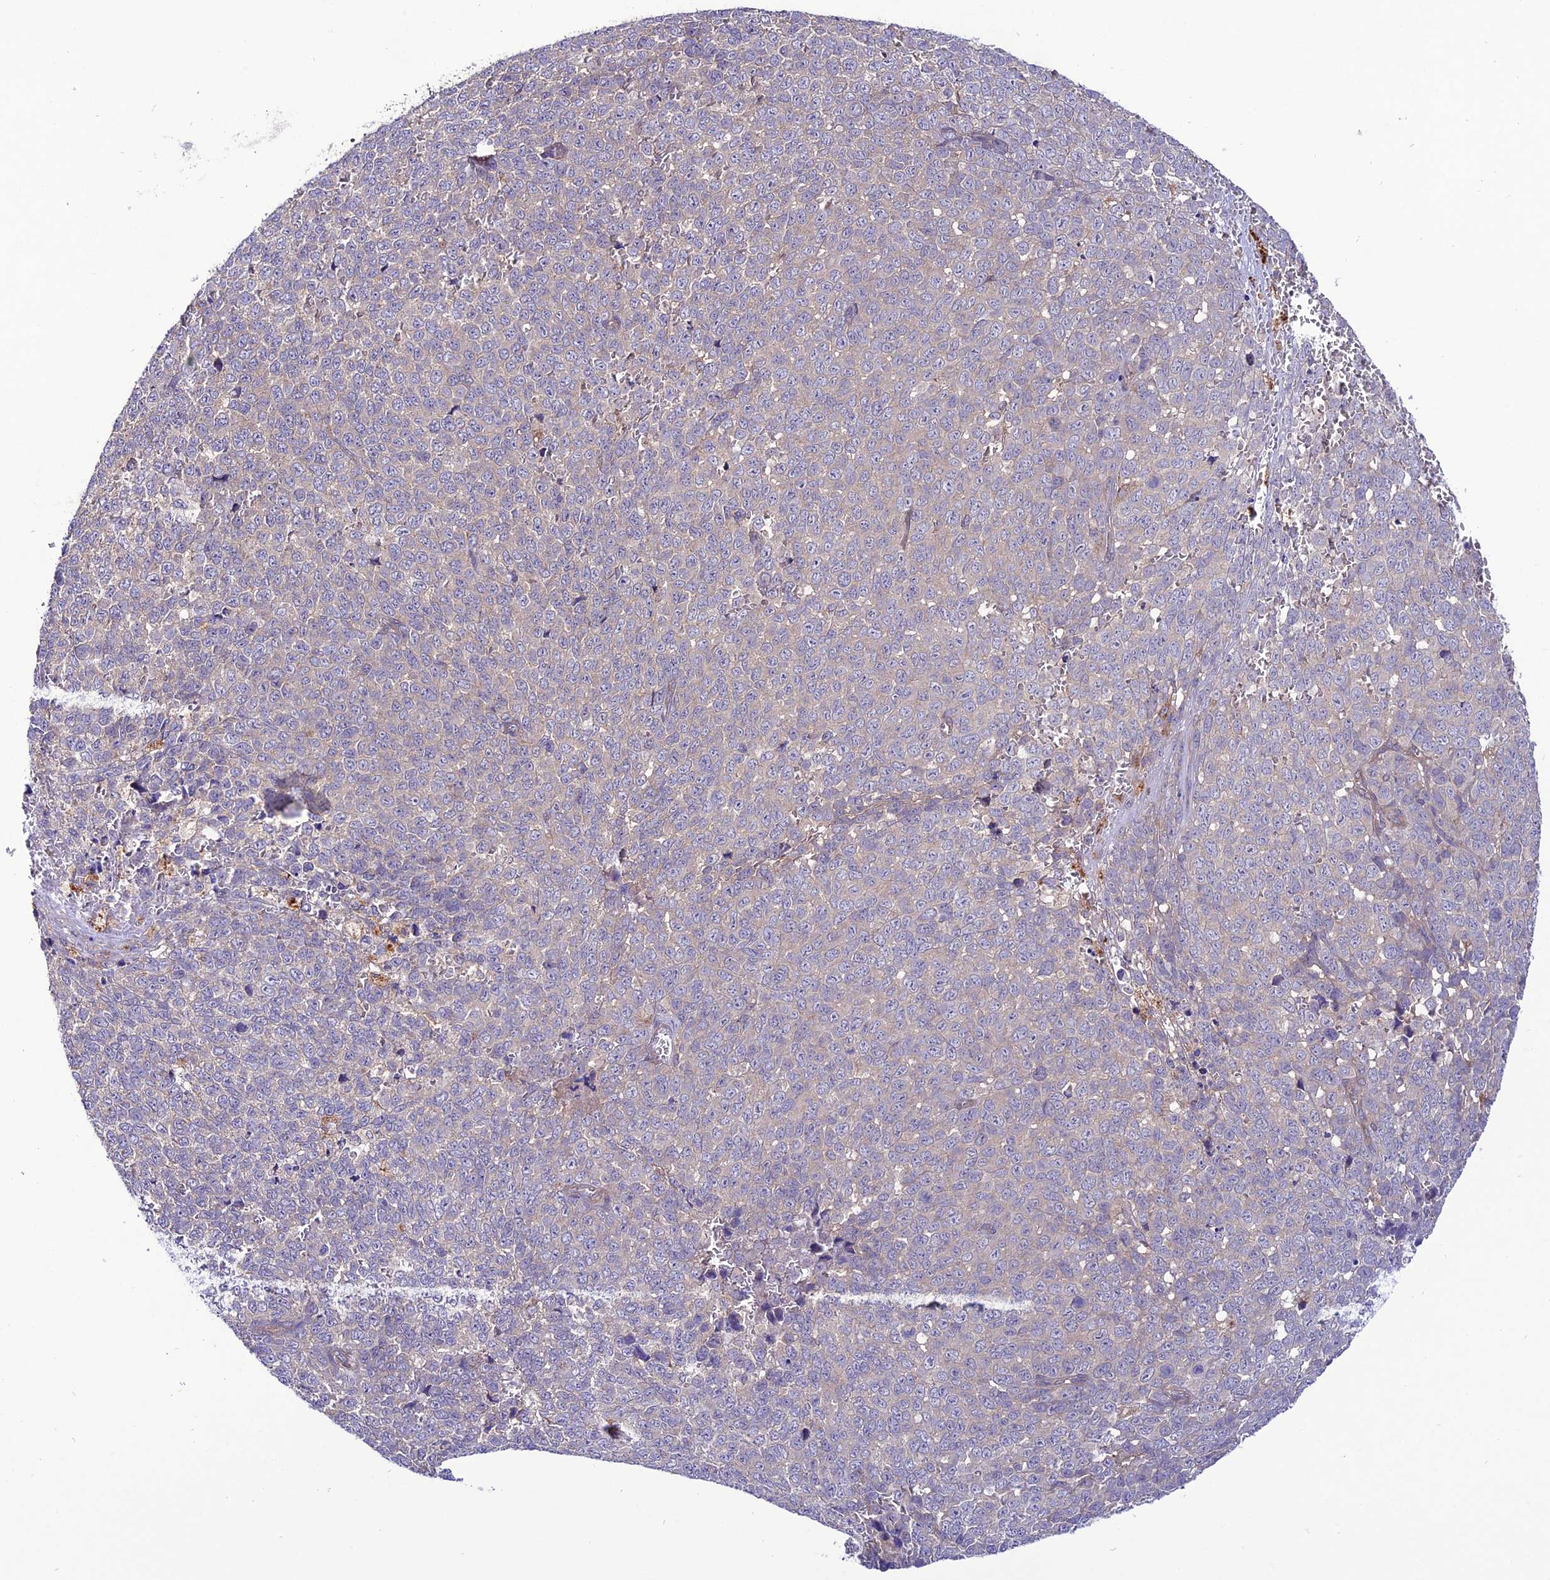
{"staining": {"intensity": "negative", "quantity": "none", "location": "none"}, "tissue": "melanoma", "cell_type": "Tumor cells", "image_type": "cancer", "snomed": [{"axis": "morphology", "description": "Malignant melanoma, NOS"}, {"axis": "topography", "description": "Nose, NOS"}], "caption": "This is an immunohistochemistry (IHC) micrograph of human malignant melanoma. There is no positivity in tumor cells.", "gene": "PPIL3", "patient": {"sex": "female", "age": 48}}